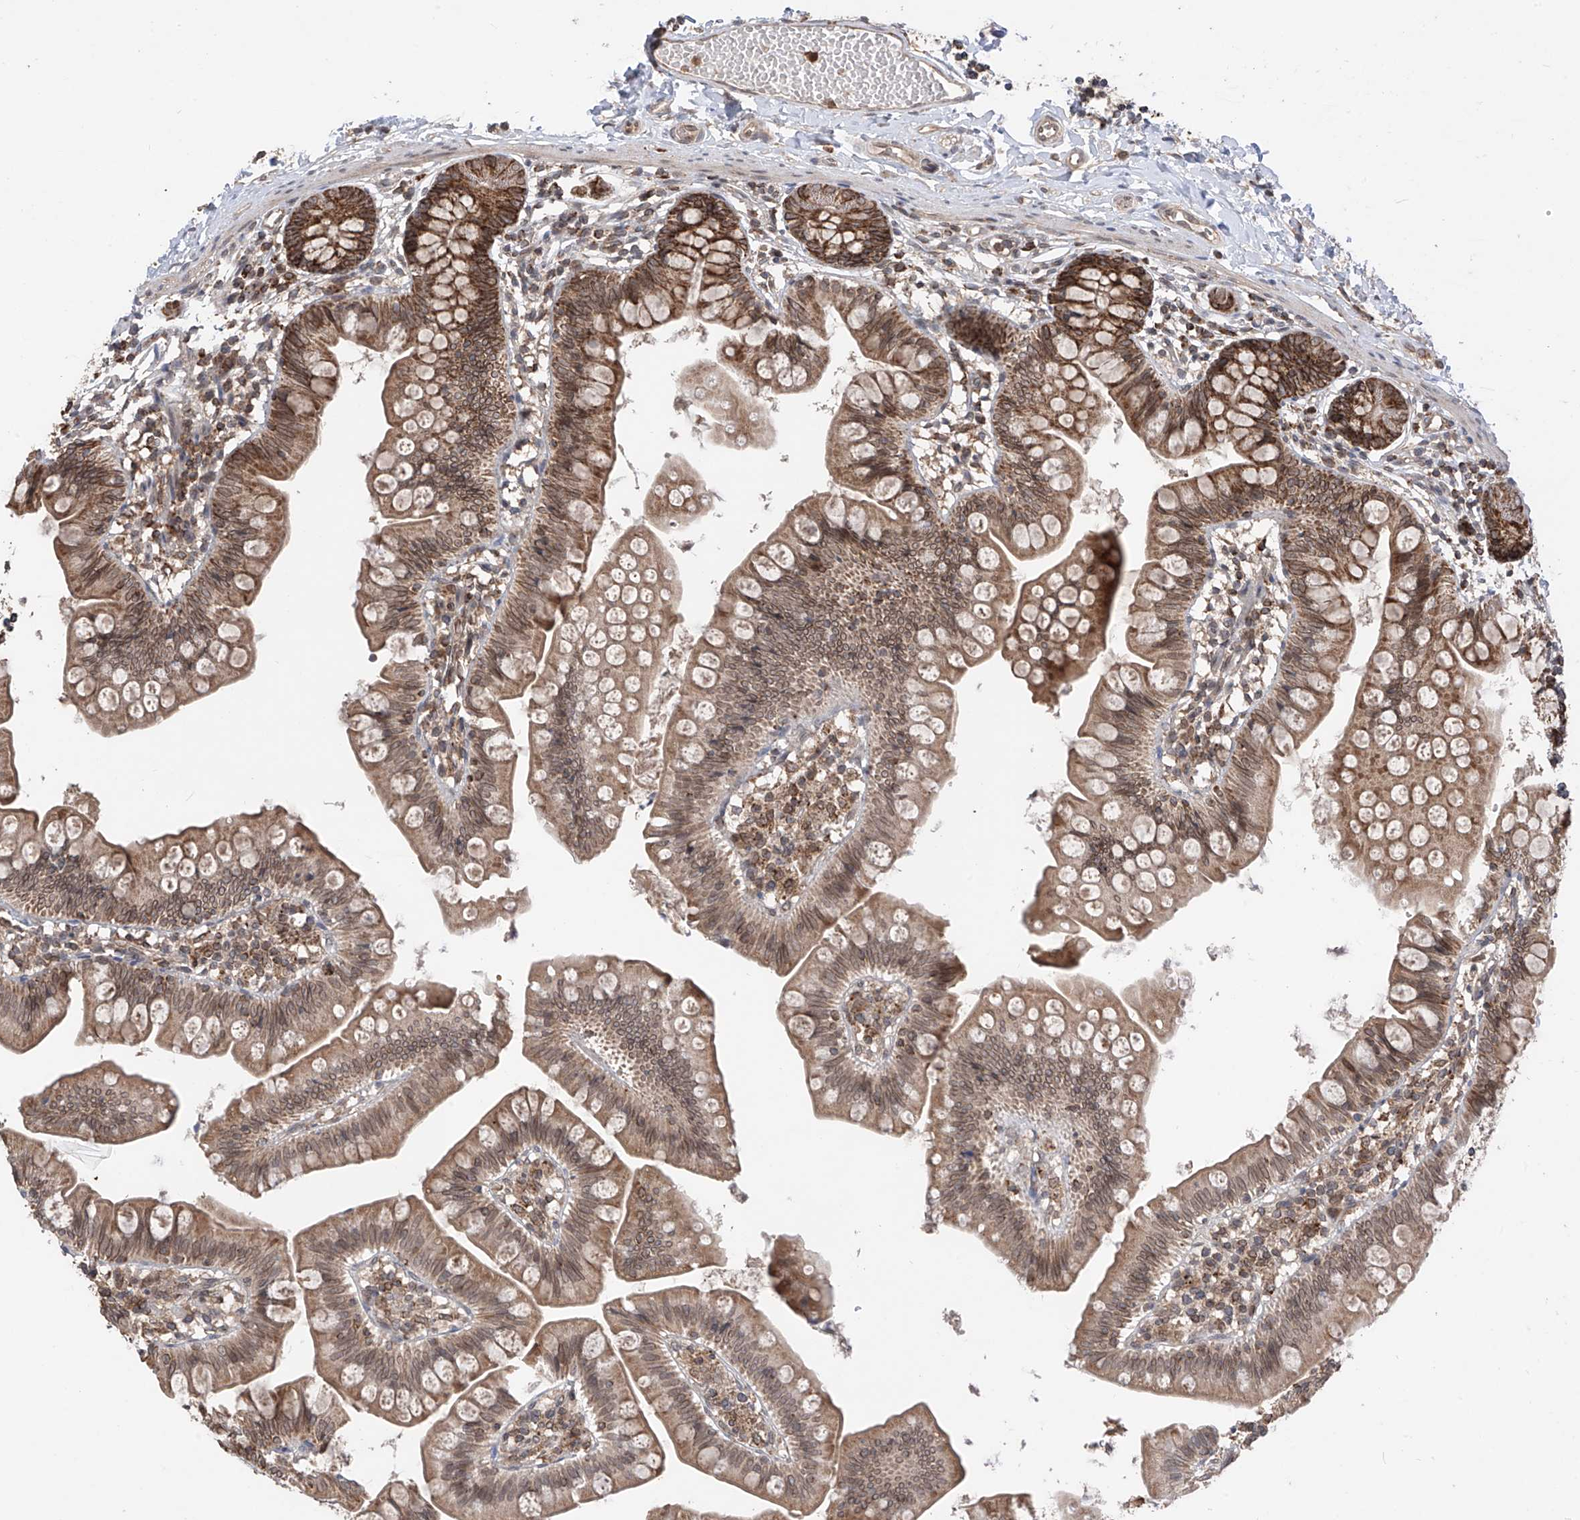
{"staining": {"intensity": "moderate", "quantity": ">75%", "location": "cytoplasmic/membranous,nuclear"}, "tissue": "small intestine", "cell_type": "Glandular cells", "image_type": "normal", "snomed": [{"axis": "morphology", "description": "Normal tissue, NOS"}, {"axis": "topography", "description": "Small intestine"}], "caption": "The immunohistochemical stain shows moderate cytoplasmic/membranous,nuclear staining in glandular cells of benign small intestine. (Stains: DAB (3,3'-diaminobenzidine) in brown, nuclei in blue, Microscopy: brightfield microscopy at high magnification).", "gene": "AHCTF1", "patient": {"sex": "male", "age": 7}}